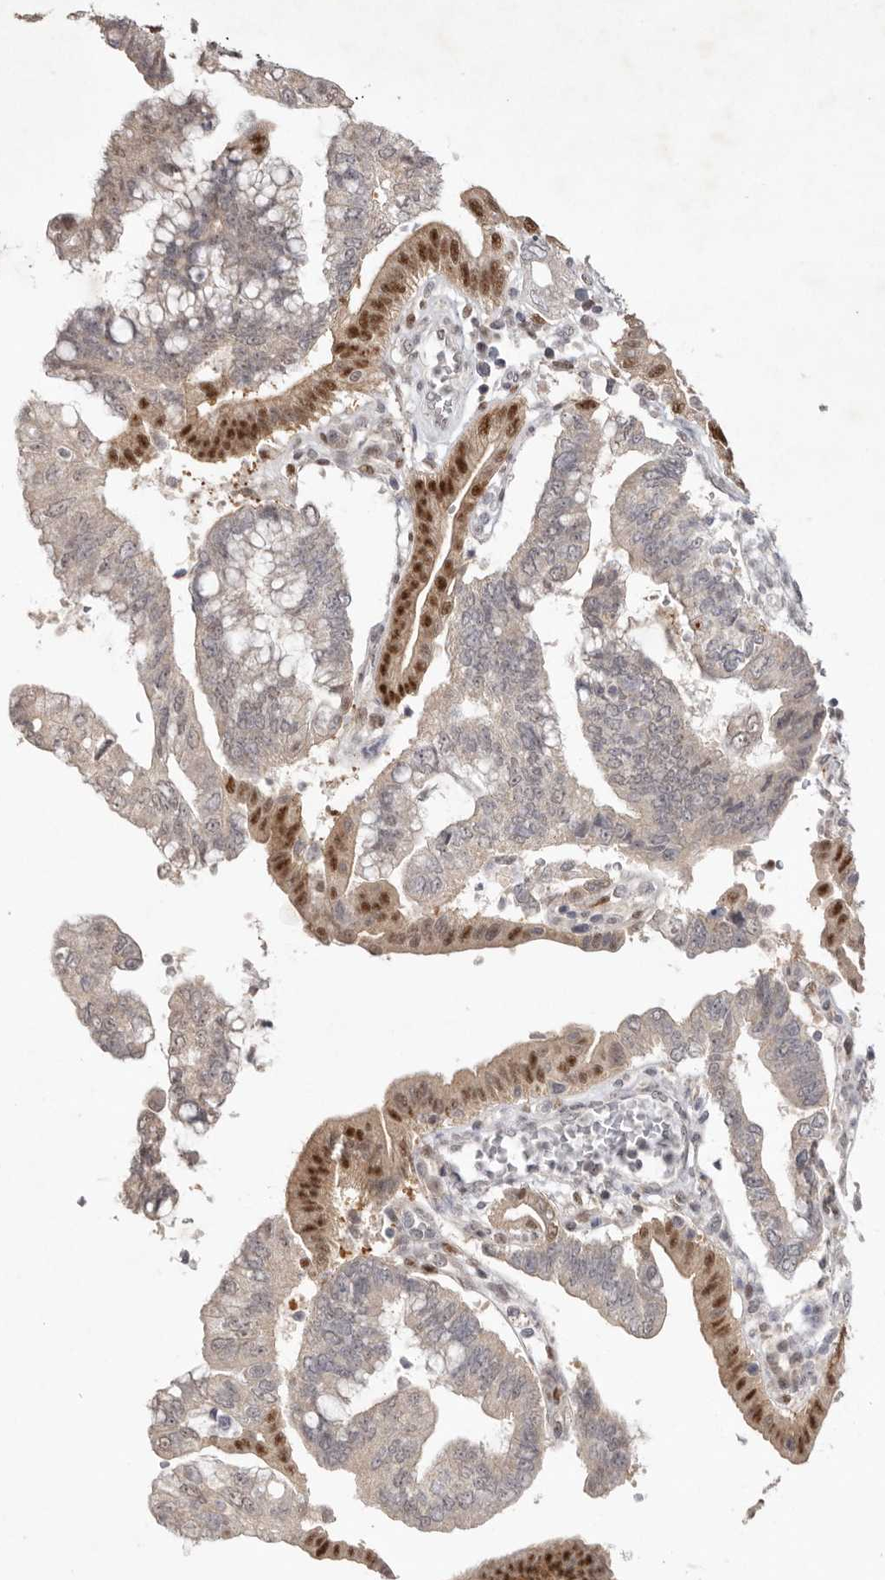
{"staining": {"intensity": "moderate", "quantity": "25%-75%", "location": "cytoplasmic/membranous,nuclear"}, "tissue": "pancreatic cancer", "cell_type": "Tumor cells", "image_type": "cancer", "snomed": [{"axis": "morphology", "description": "Adenocarcinoma, NOS"}, {"axis": "topography", "description": "Pancreas"}], "caption": "Immunohistochemistry (IHC) image of pancreatic cancer stained for a protein (brown), which shows medium levels of moderate cytoplasmic/membranous and nuclear staining in about 25%-75% of tumor cells.", "gene": "TADA1", "patient": {"sex": "female", "age": 73}}